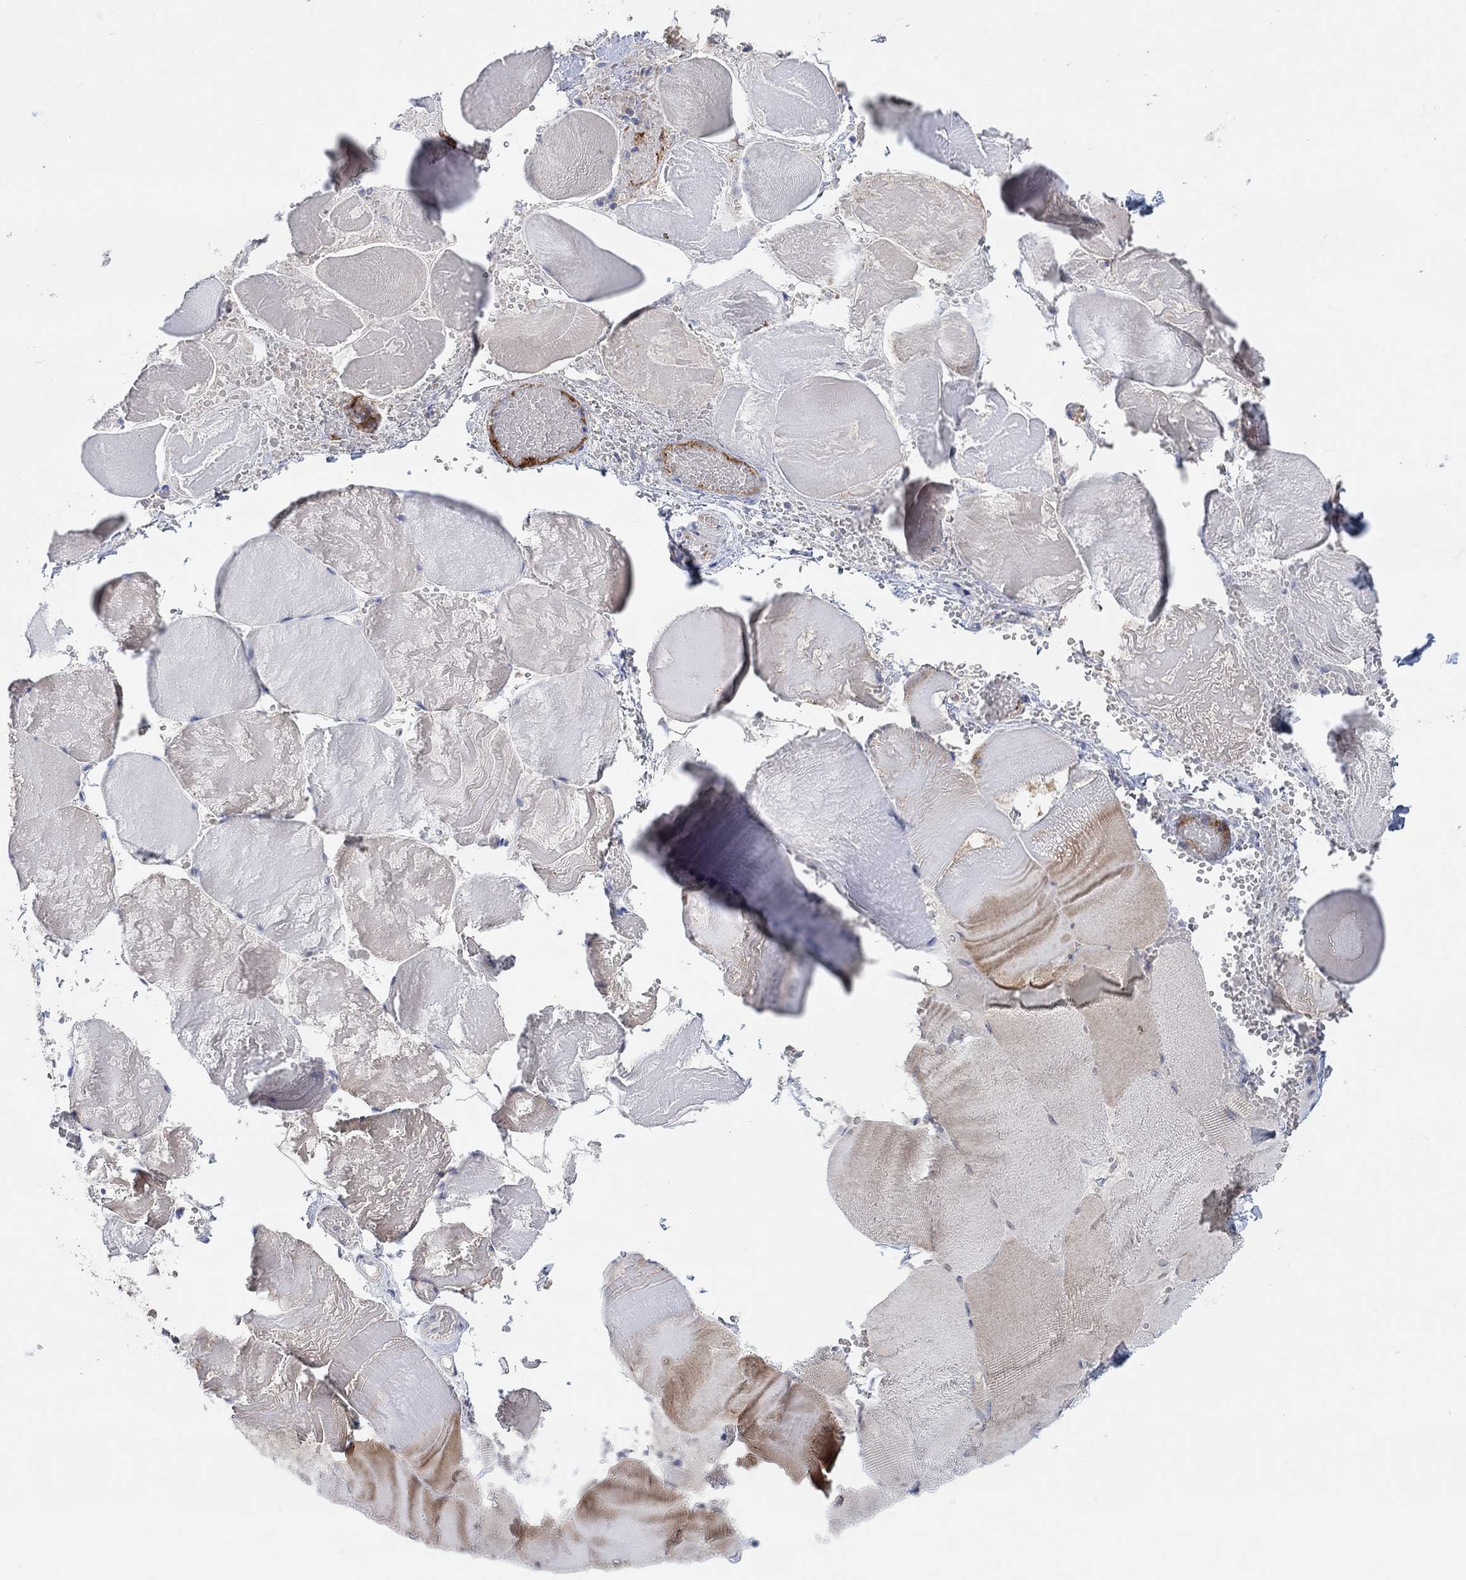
{"staining": {"intensity": "weak", "quantity": "25%-75%", "location": "cytoplasmic/membranous"}, "tissue": "skeletal muscle", "cell_type": "Myocytes", "image_type": "normal", "snomed": [{"axis": "morphology", "description": "Normal tissue, NOS"}, {"axis": "morphology", "description": "Malignant melanoma, Metastatic site"}, {"axis": "topography", "description": "Skeletal muscle"}], "caption": "IHC of benign skeletal muscle exhibits low levels of weak cytoplasmic/membranous expression in about 25%-75% of myocytes. The staining is performed using DAB brown chromogen to label protein expression. The nuclei are counter-stained blue using hematoxylin.", "gene": "PMFBP1", "patient": {"sex": "male", "age": 50}}